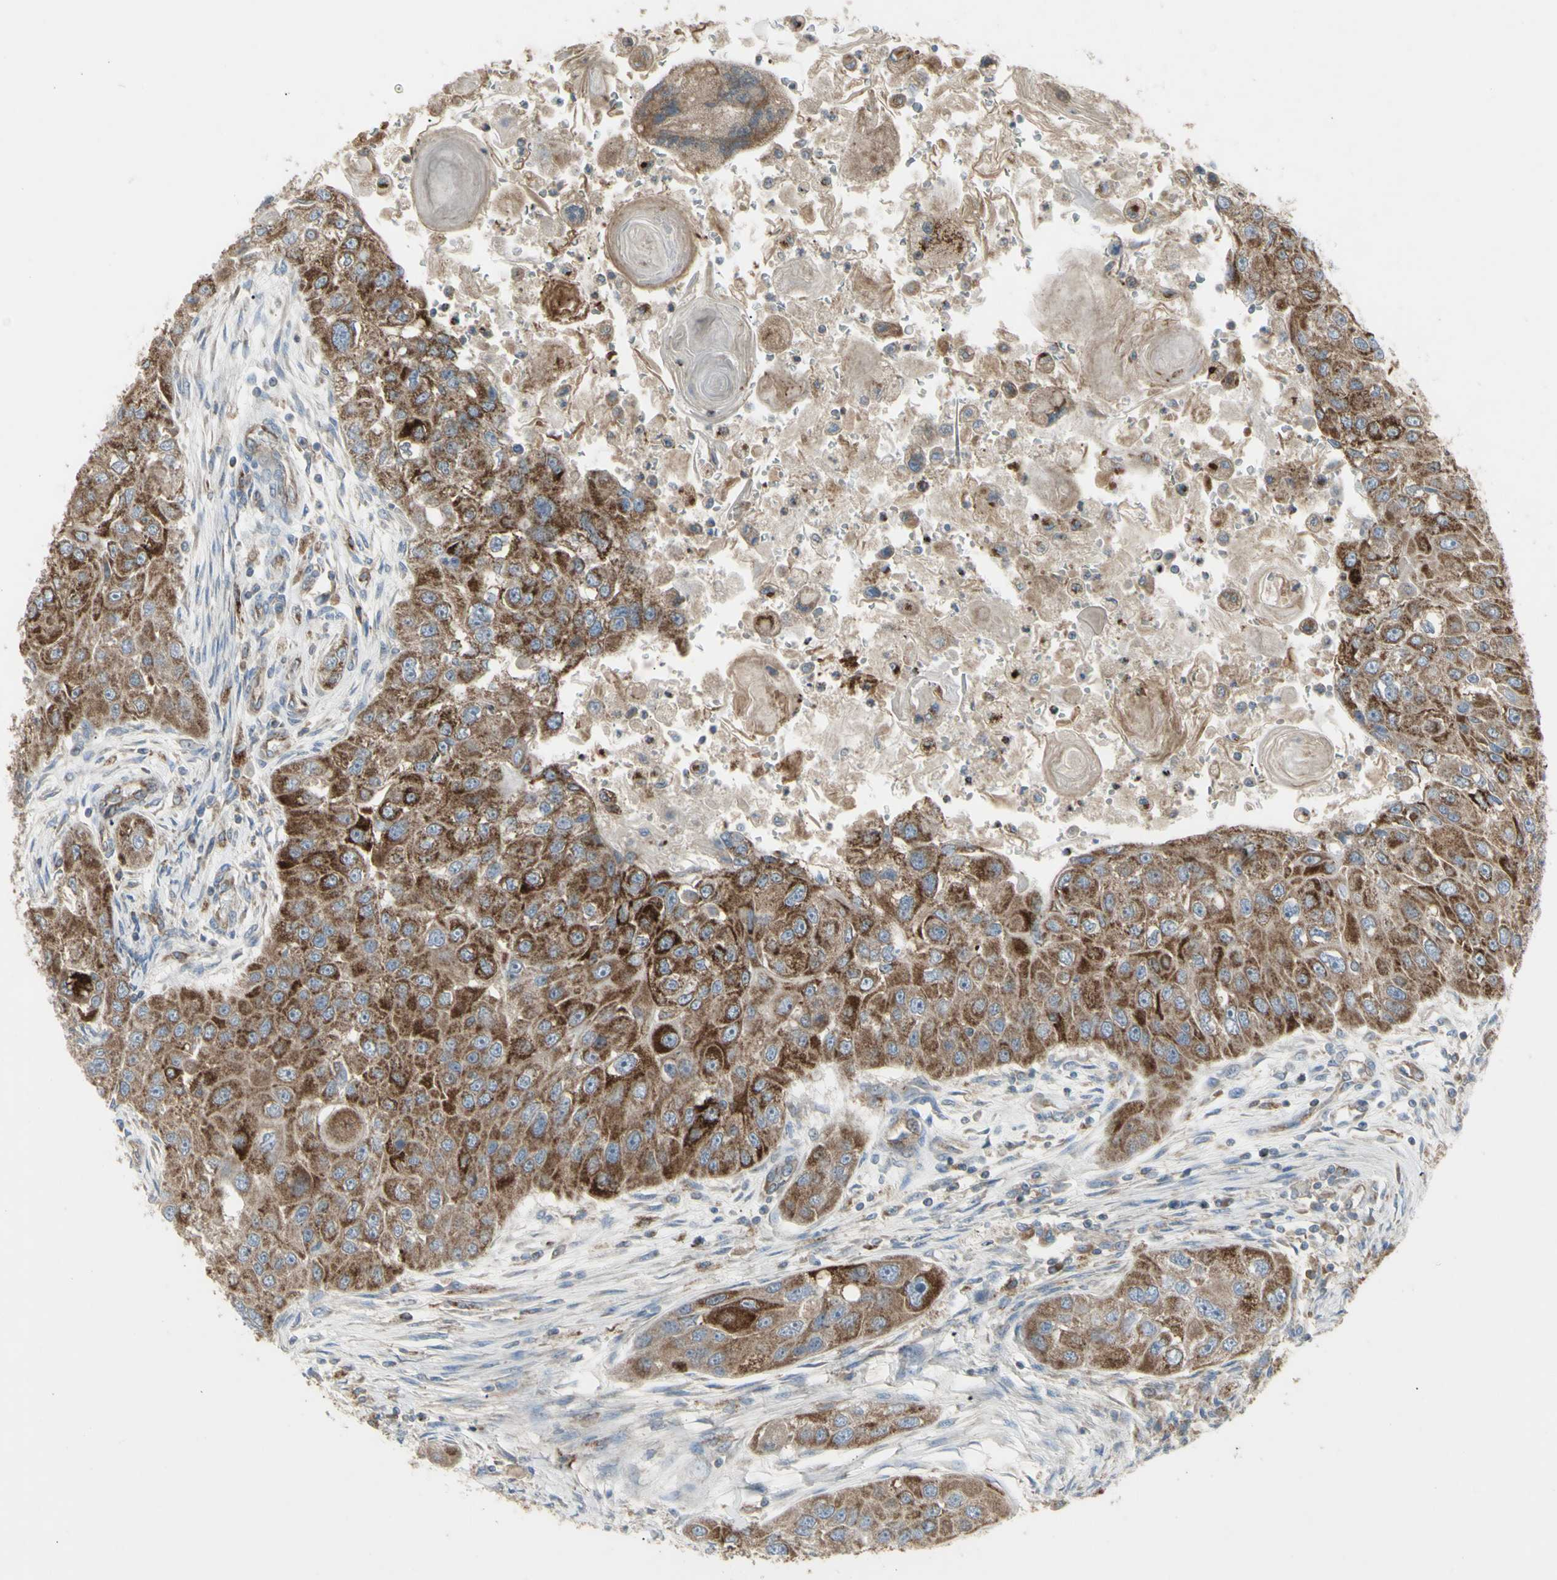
{"staining": {"intensity": "moderate", "quantity": ">75%", "location": "cytoplasmic/membranous"}, "tissue": "head and neck cancer", "cell_type": "Tumor cells", "image_type": "cancer", "snomed": [{"axis": "morphology", "description": "Normal tissue, NOS"}, {"axis": "morphology", "description": "Squamous cell carcinoma, NOS"}, {"axis": "topography", "description": "Skeletal muscle"}, {"axis": "topography", "description": "Head-Neck"}], "caption": "Protein expression analysis of squamous cell carcinoma (head and neck) reveals moderate cytoplasmic/membranous expression in about >75% of tumor cells.", "gene": "CYB5R1", "patient": {"sex": "male", "age": 51}}